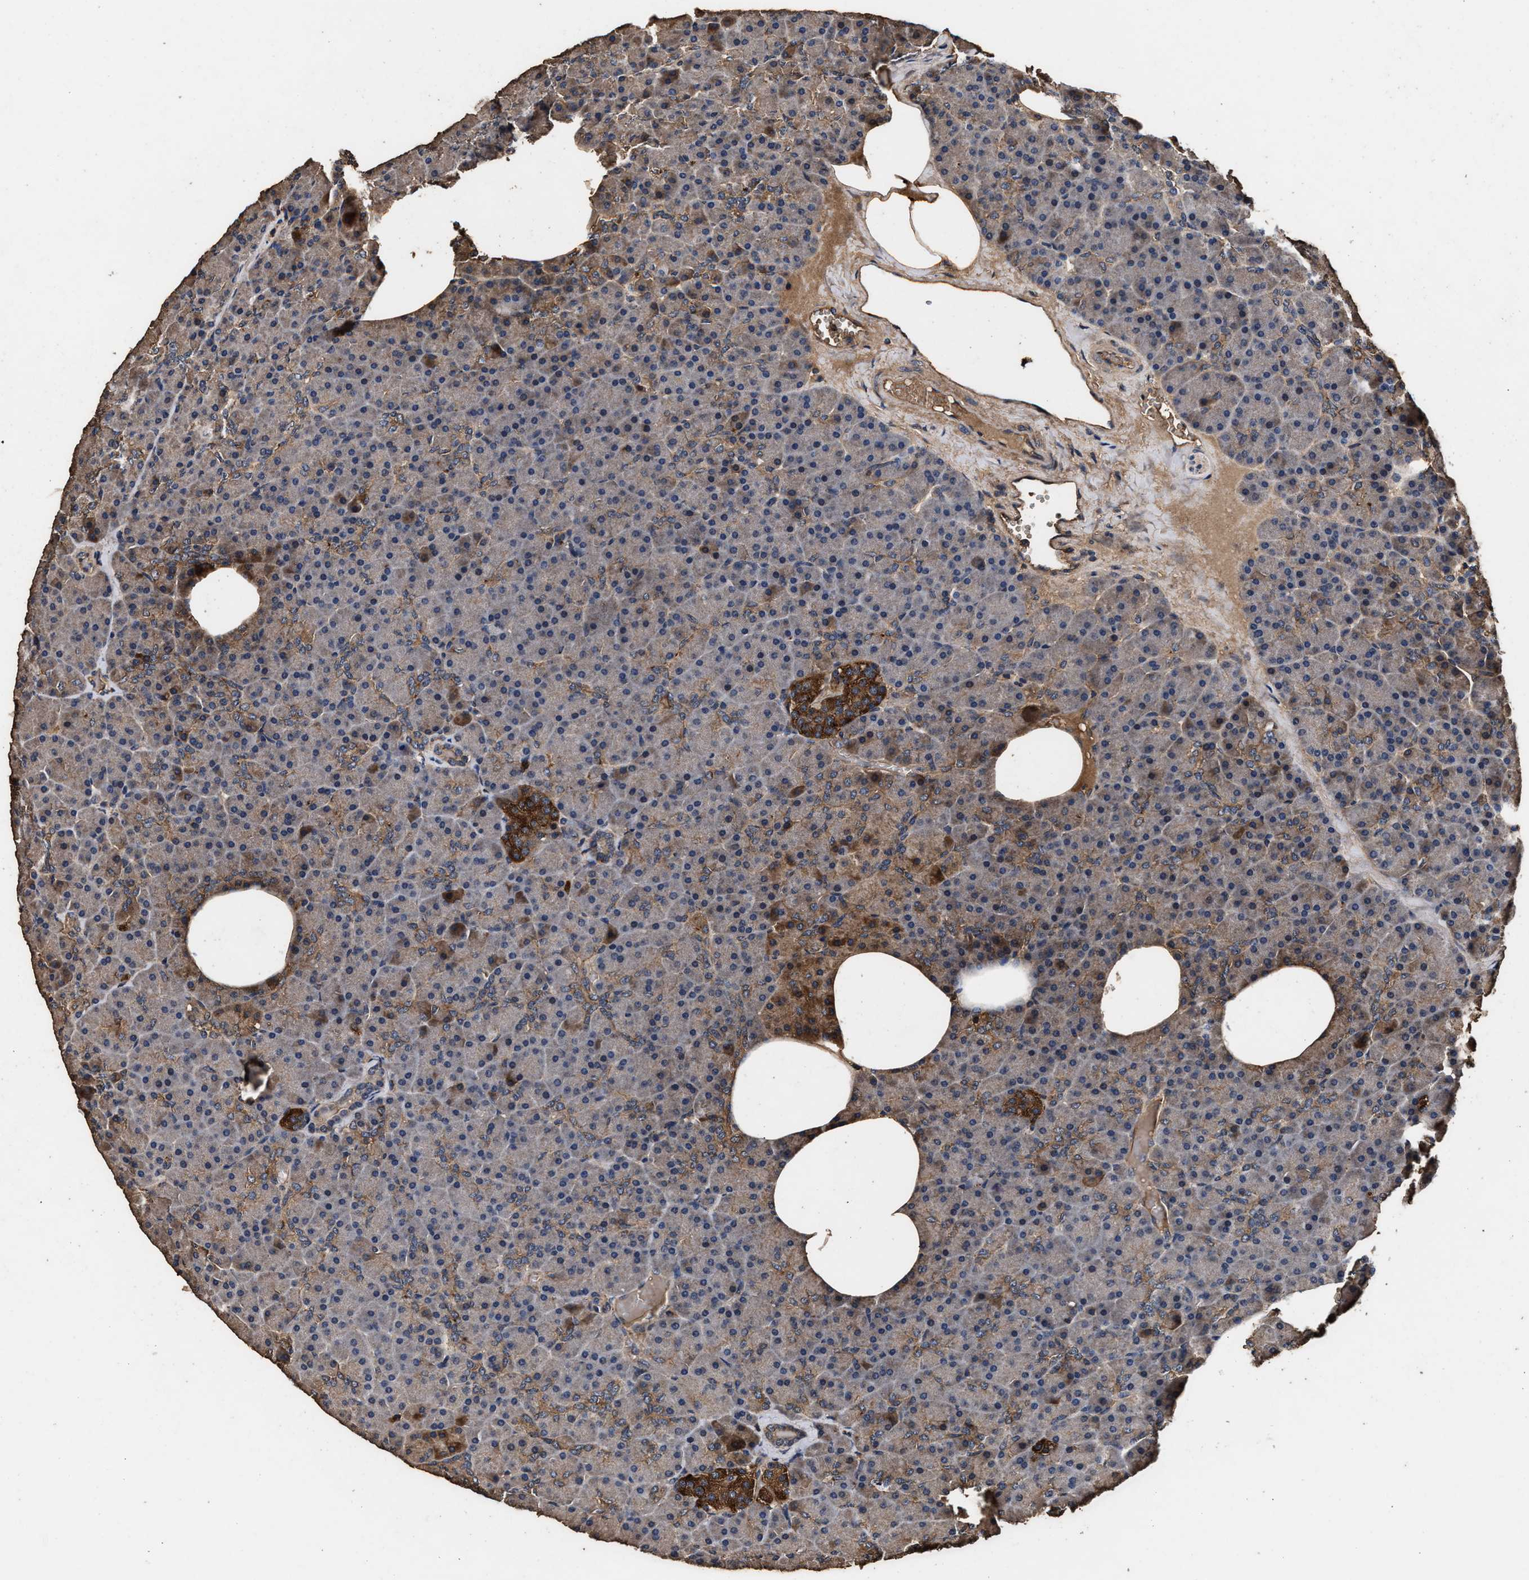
{"staining": {"intensity": "moderate", "quantity": "<25%", "location": "cytoplasmic/membranous"}, "tissue": "pancreas", "cell_type": "Exocrine glandular cells", "image_type": "normal", "snomed": [{"axis": "morphology", "description": "Normal tissue, NOS"}, {"axis": "morphology", "description": "Carcinoid, malignant, NOS"}, {"axis": "topography", "description": "Pancreas"}], "caption": "High-magnification brightfield microscopy of normal pancreas stained with DAB (brown) and counterstained with hematoxylin (blue). exocrine glandular cells exhibit moderate cytoplasmic/membranous positivity is appreciated in approximately<25% of cells. The protein is shown in brown color, while the nuclei are stained blue.", "gene": "ENSG00000286112", "patient": {"sex": "female", "age": 35}}